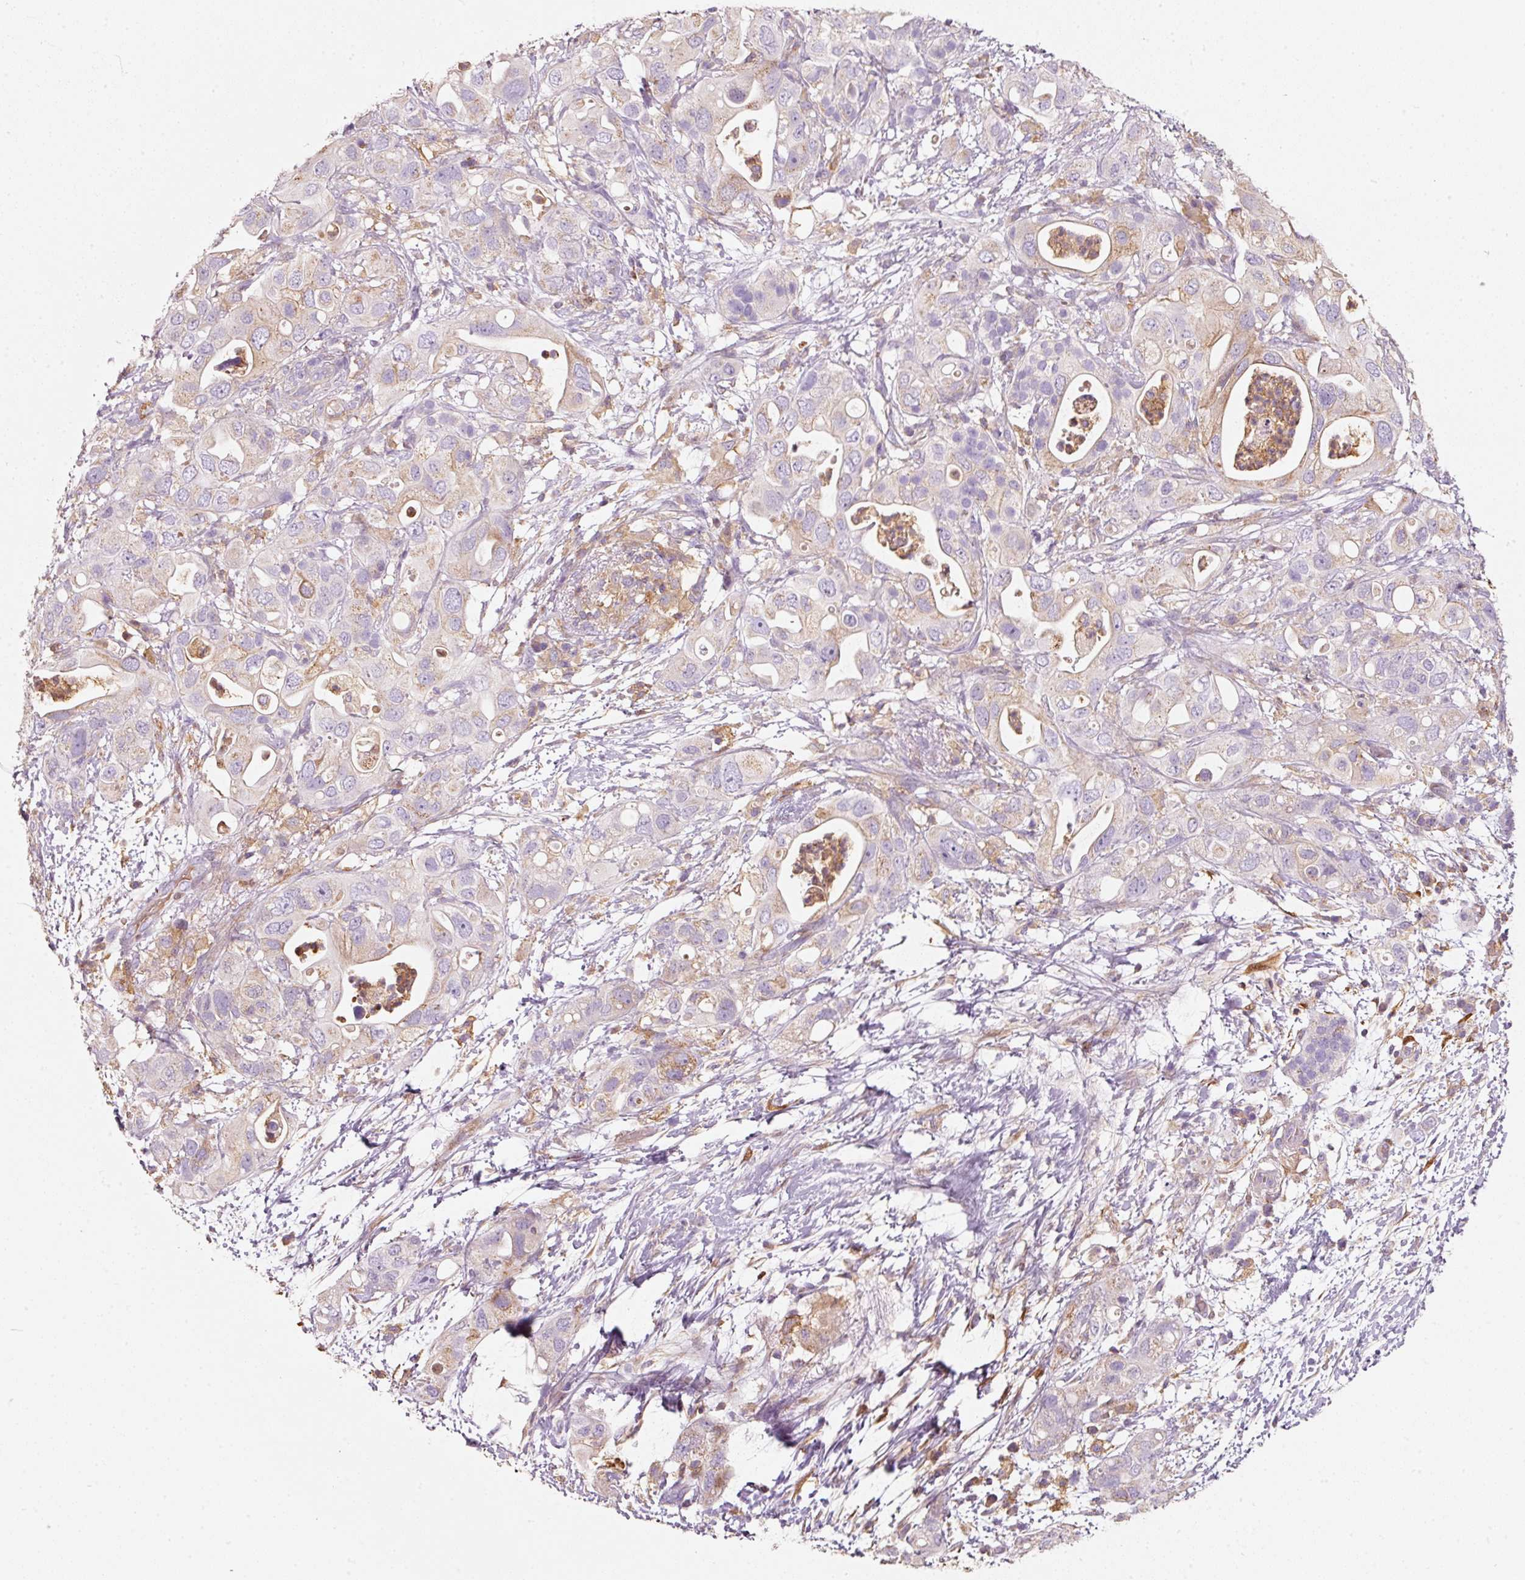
{"staining": {"intensity": "moderate", "quantity": "25%-75%", "location": "cytoplasmic/membranous"}, "tissue": "pancreatic cancer", "cell_type": "Tumor cells", "image_type": "cancer", "snomed": [{"axis": "morphology", "description": "Adenocarcinoma, NOS"}, {"axis": "topography", "description": "Pancreas"}], "caption": "Human adenocarcinoma (pancreatic) stained with a brown dye reveals moderate cytoplasmic/membranous positive staining in about 25%-75% of tumor cells.", "gene": "IQGAP2", "patient": {"sex": "female", "age": 72}}